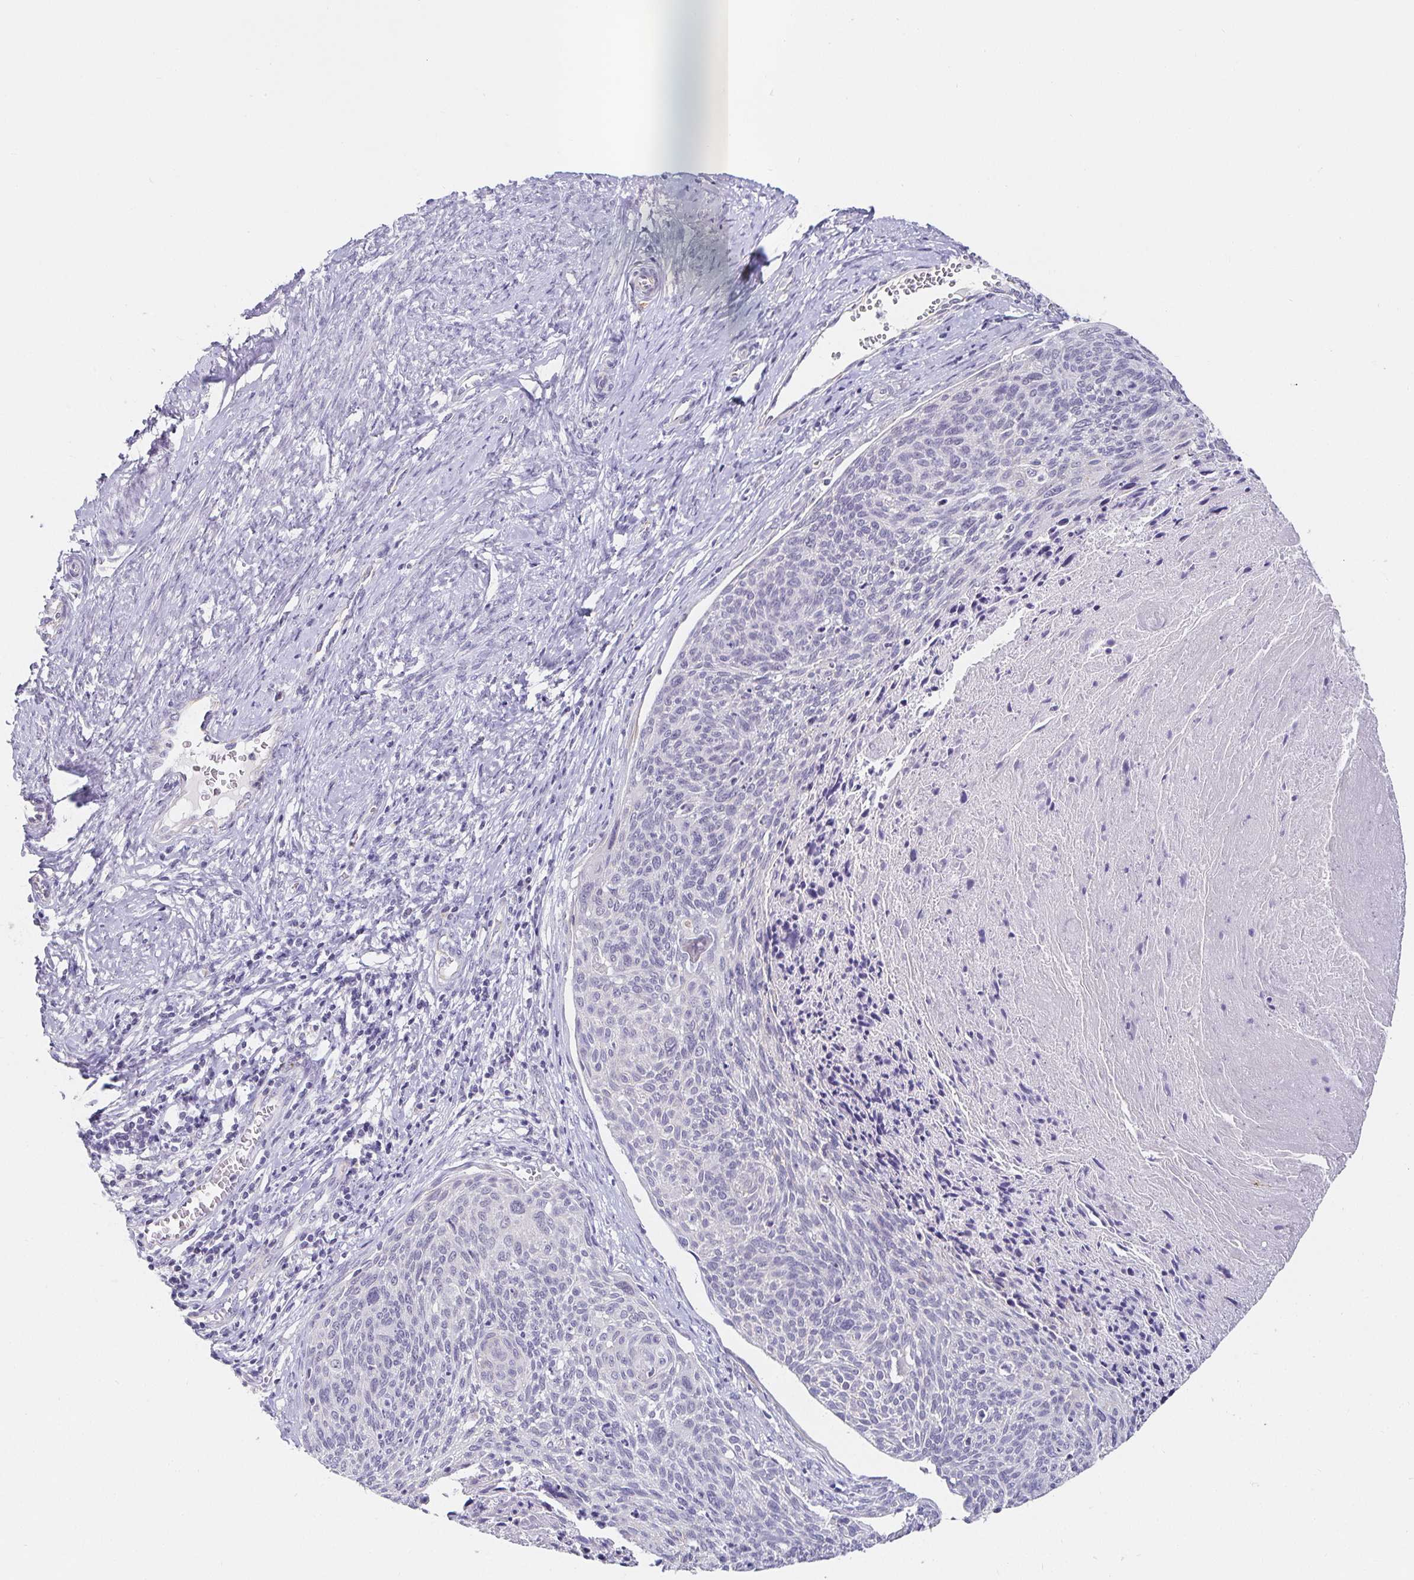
{"staining": {"intensity": "negative", "quantity": "none", "location": "none"}, "tissue": "cervical cancer", "cell_type": "Tumor cells", "image_type": "cancer", "snomed": [{"axis": "morphology", "description": "Squamous cell carcinoma, NOS"}, {"axis": "topography", "description": "Cervix"}], "caption": "This is an immunohistochemistry (IHC) photomicrograph of cervical cancer. There is no expression in tumor cells.", "gene": "PDX1", "patient": {"sex": "female", "age": 49}}